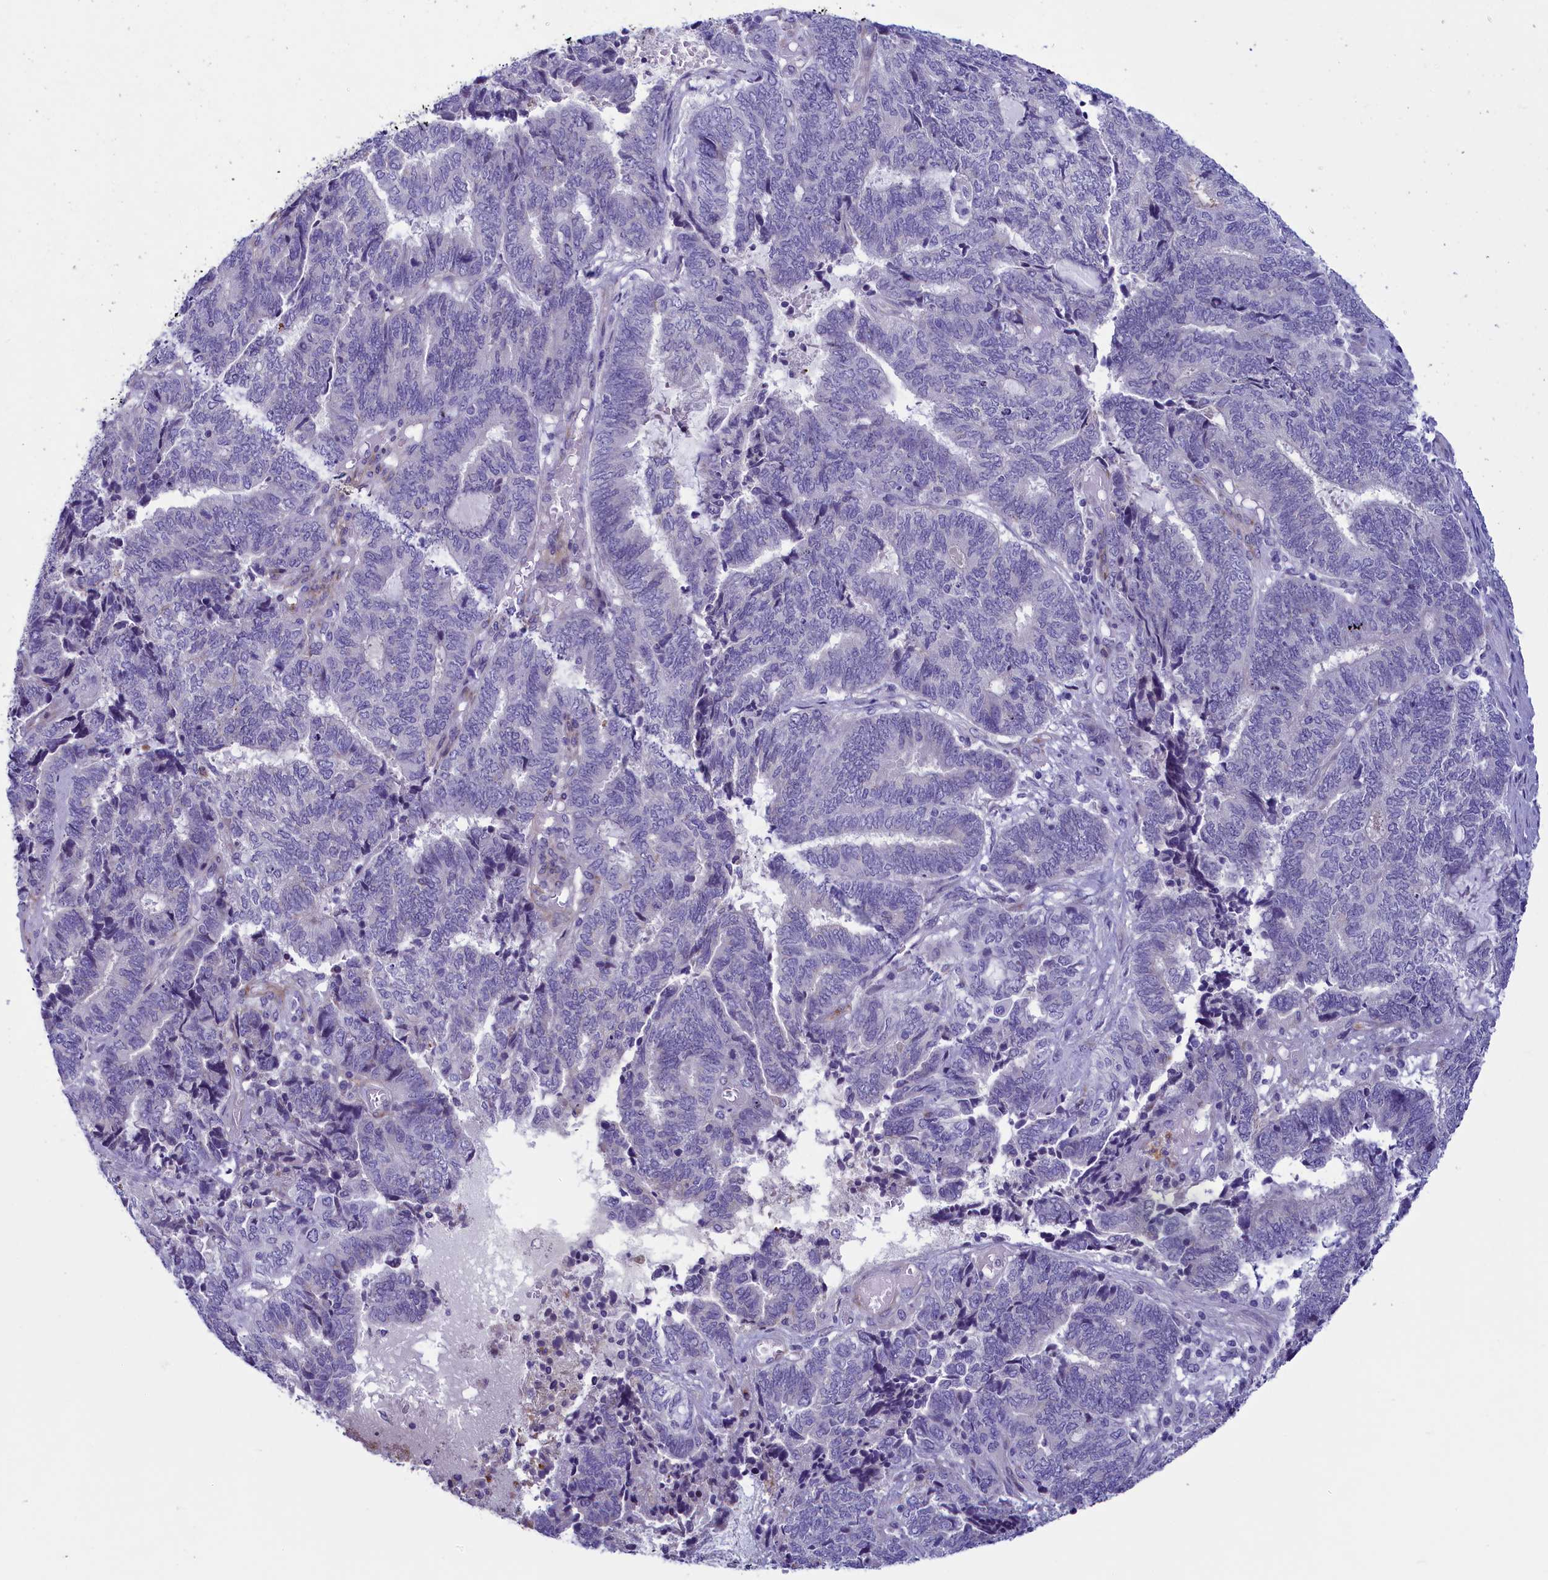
{"staining": {"intensity": "negative", "quantity": "none", "location": "none"}, "tissue": "endometrial cancer", "cell_type": "Tumor cells", "image_type": "cancer", "snomed": [{"axis": "morphology", "description": "Adenocarcinoma, NOS"}, {"axis": "topography", "description": "Uterus"}, {"axis": "topography", "description": "Endometrium"}], "caption": "This is a micrograph of IHC staining of endometrial cancer (adenocarcinoma), which shows no expression in tumor cells.", "gene": "LOXL1", "patient": {"sex": "female", "age": 70}}